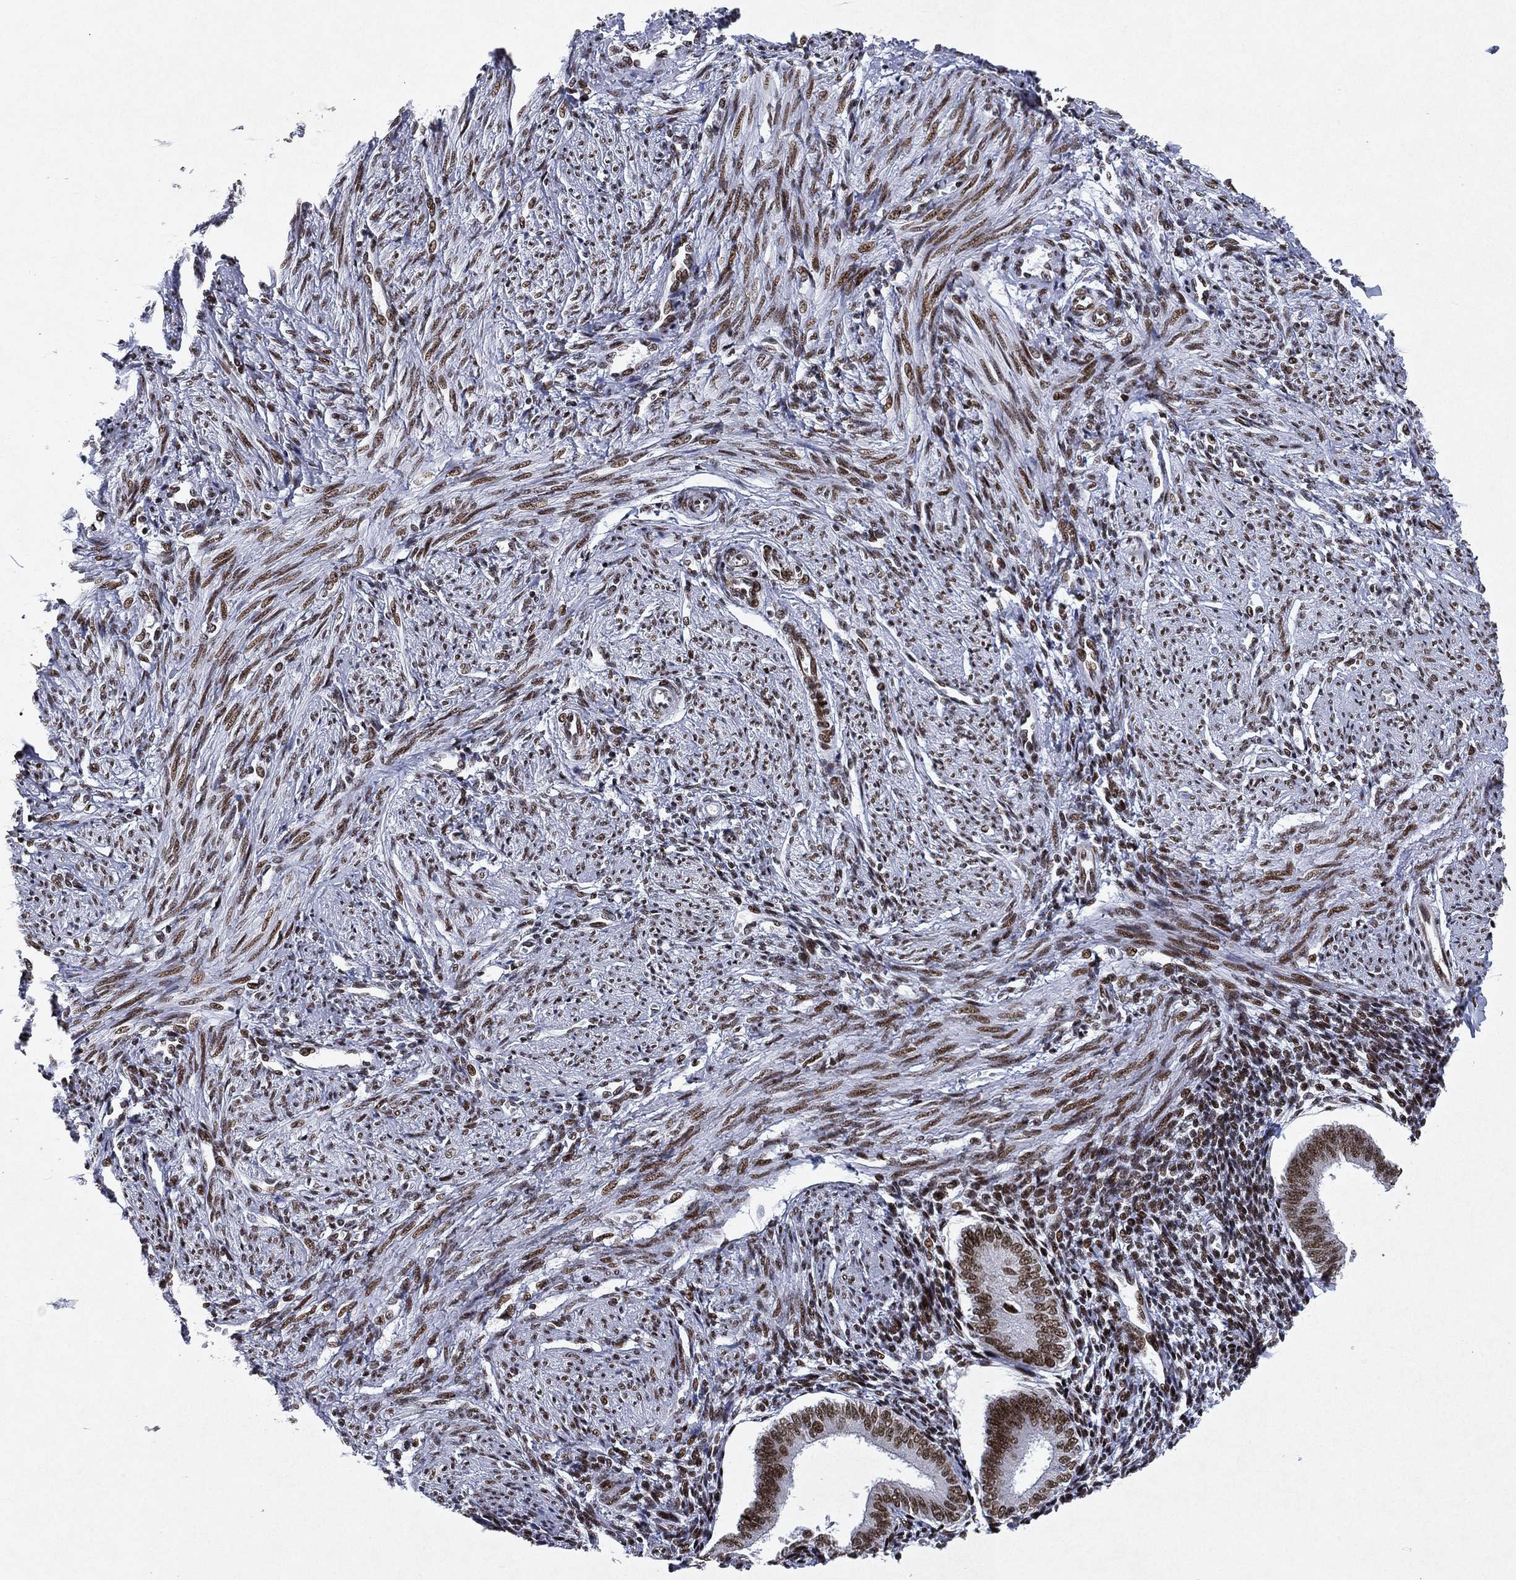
{"staining": {"intensity": "strong", "quantity": "25%-75%", "location": "nuclear"}, "tissue": "endometrium", "cell_type": "Cells in endometrial stroma", "image_type": "normal", "snomed": [{"axis": "morphology", "description": "Normal tissue, NOS"}, {"axis": "topography", "description": "Endometrium"}], "caption": "Protein expression analysis of unremarkable human endometrium reveals strong nuclear positivity in about 25%-75% of cells in endometrial stroma.", "gene": "RTF1", "patient": {"sex": "female", "age": 39}}